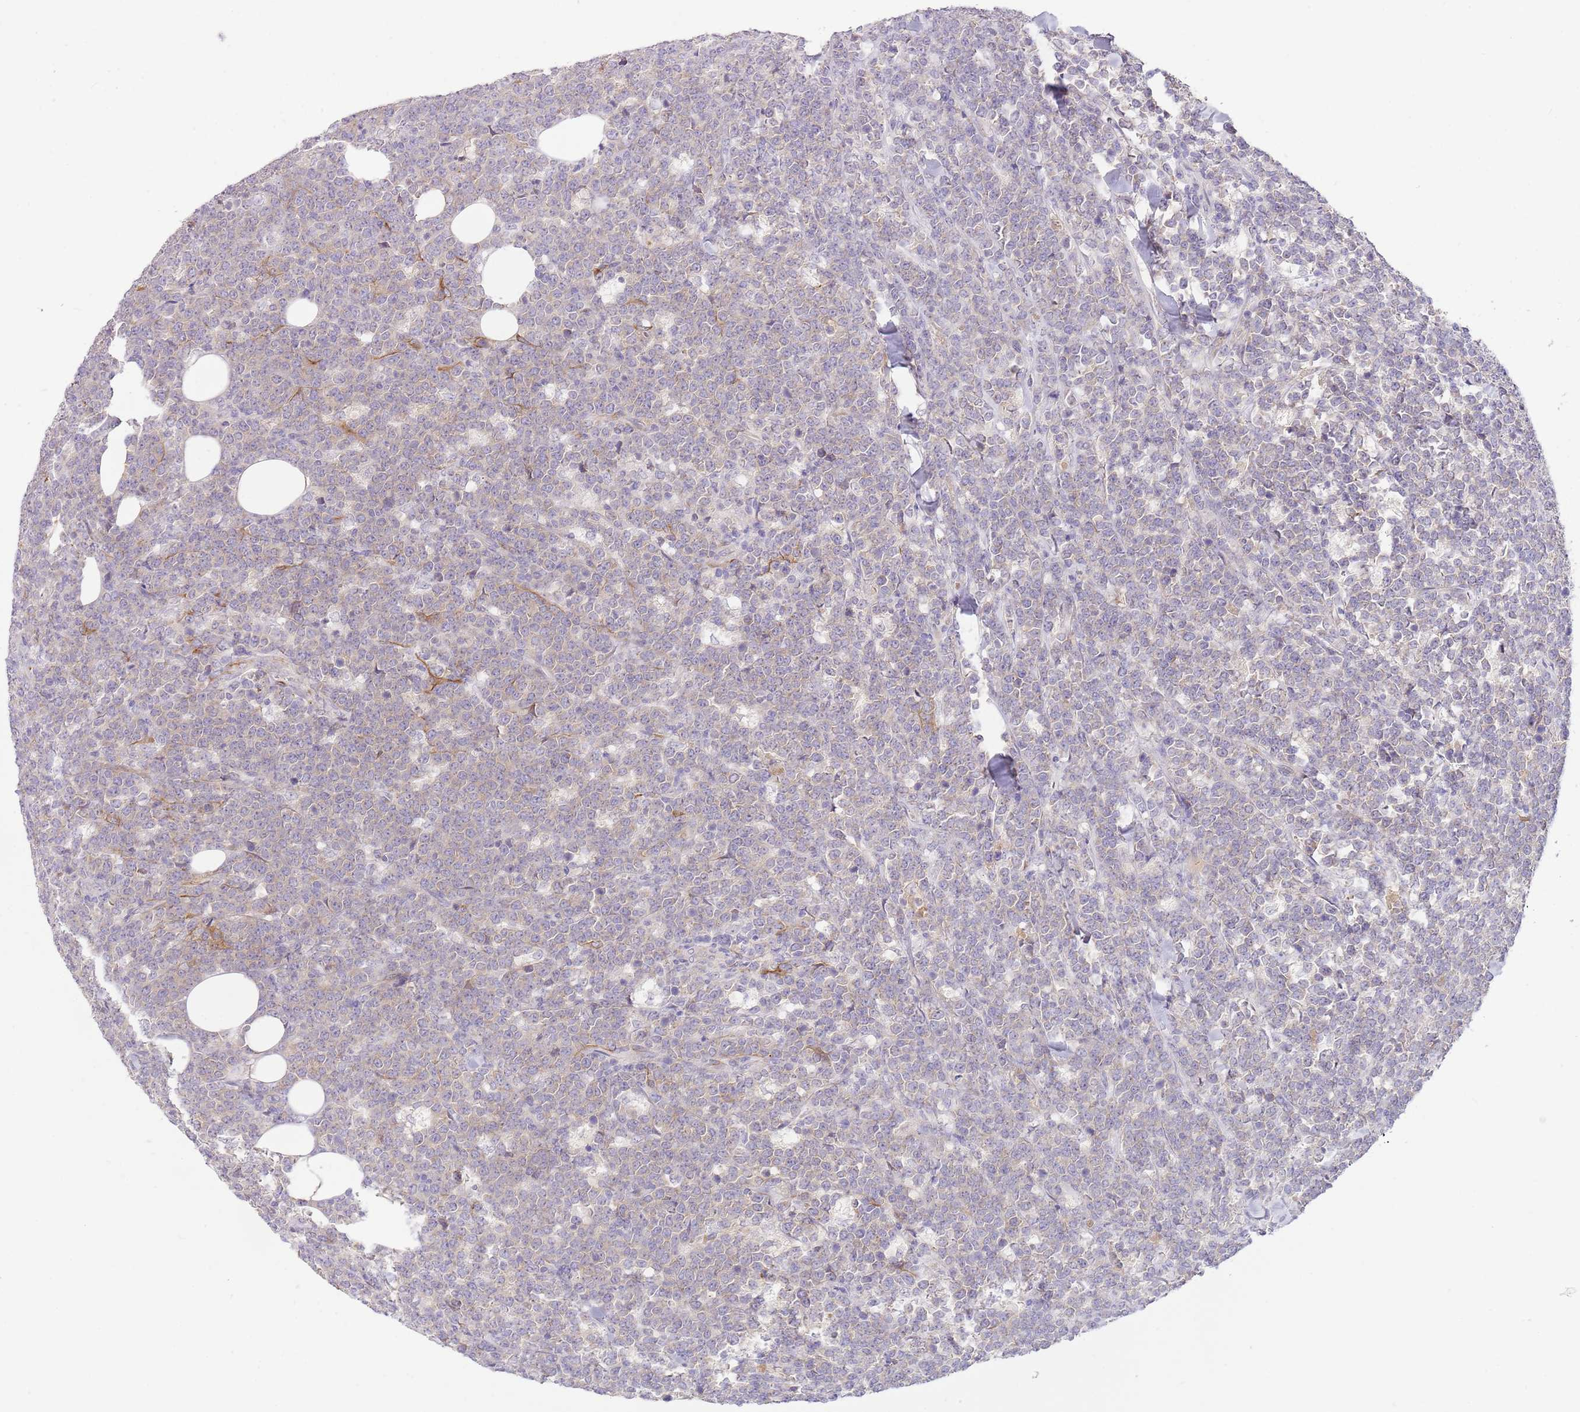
{"staining": {"intensity": "negative", "quantity": "none", "location": "none"}, "tissue": "lymphoma", "cell_type": "Tumor cells", "image_type": "cancer", "snomed": [{"axis": "morphology", "description": "Malignant lymphoma, non-Hodgkin's type, High grade"}, {"axis": "topography", "description": "Small intestine"}], "caption": "This is a photomicrograph of immunohistochemistry staining of high-grade malignant lymphoma, non-Hodgkin's type, which shows no expression in tumor cells. (Stains: DAB IHC with hematoxylin counter stain, Microscopy: brightfield microscopy at high magnification).", "gene": "RFK", "patient": {"sex": "male", "age": 8}}